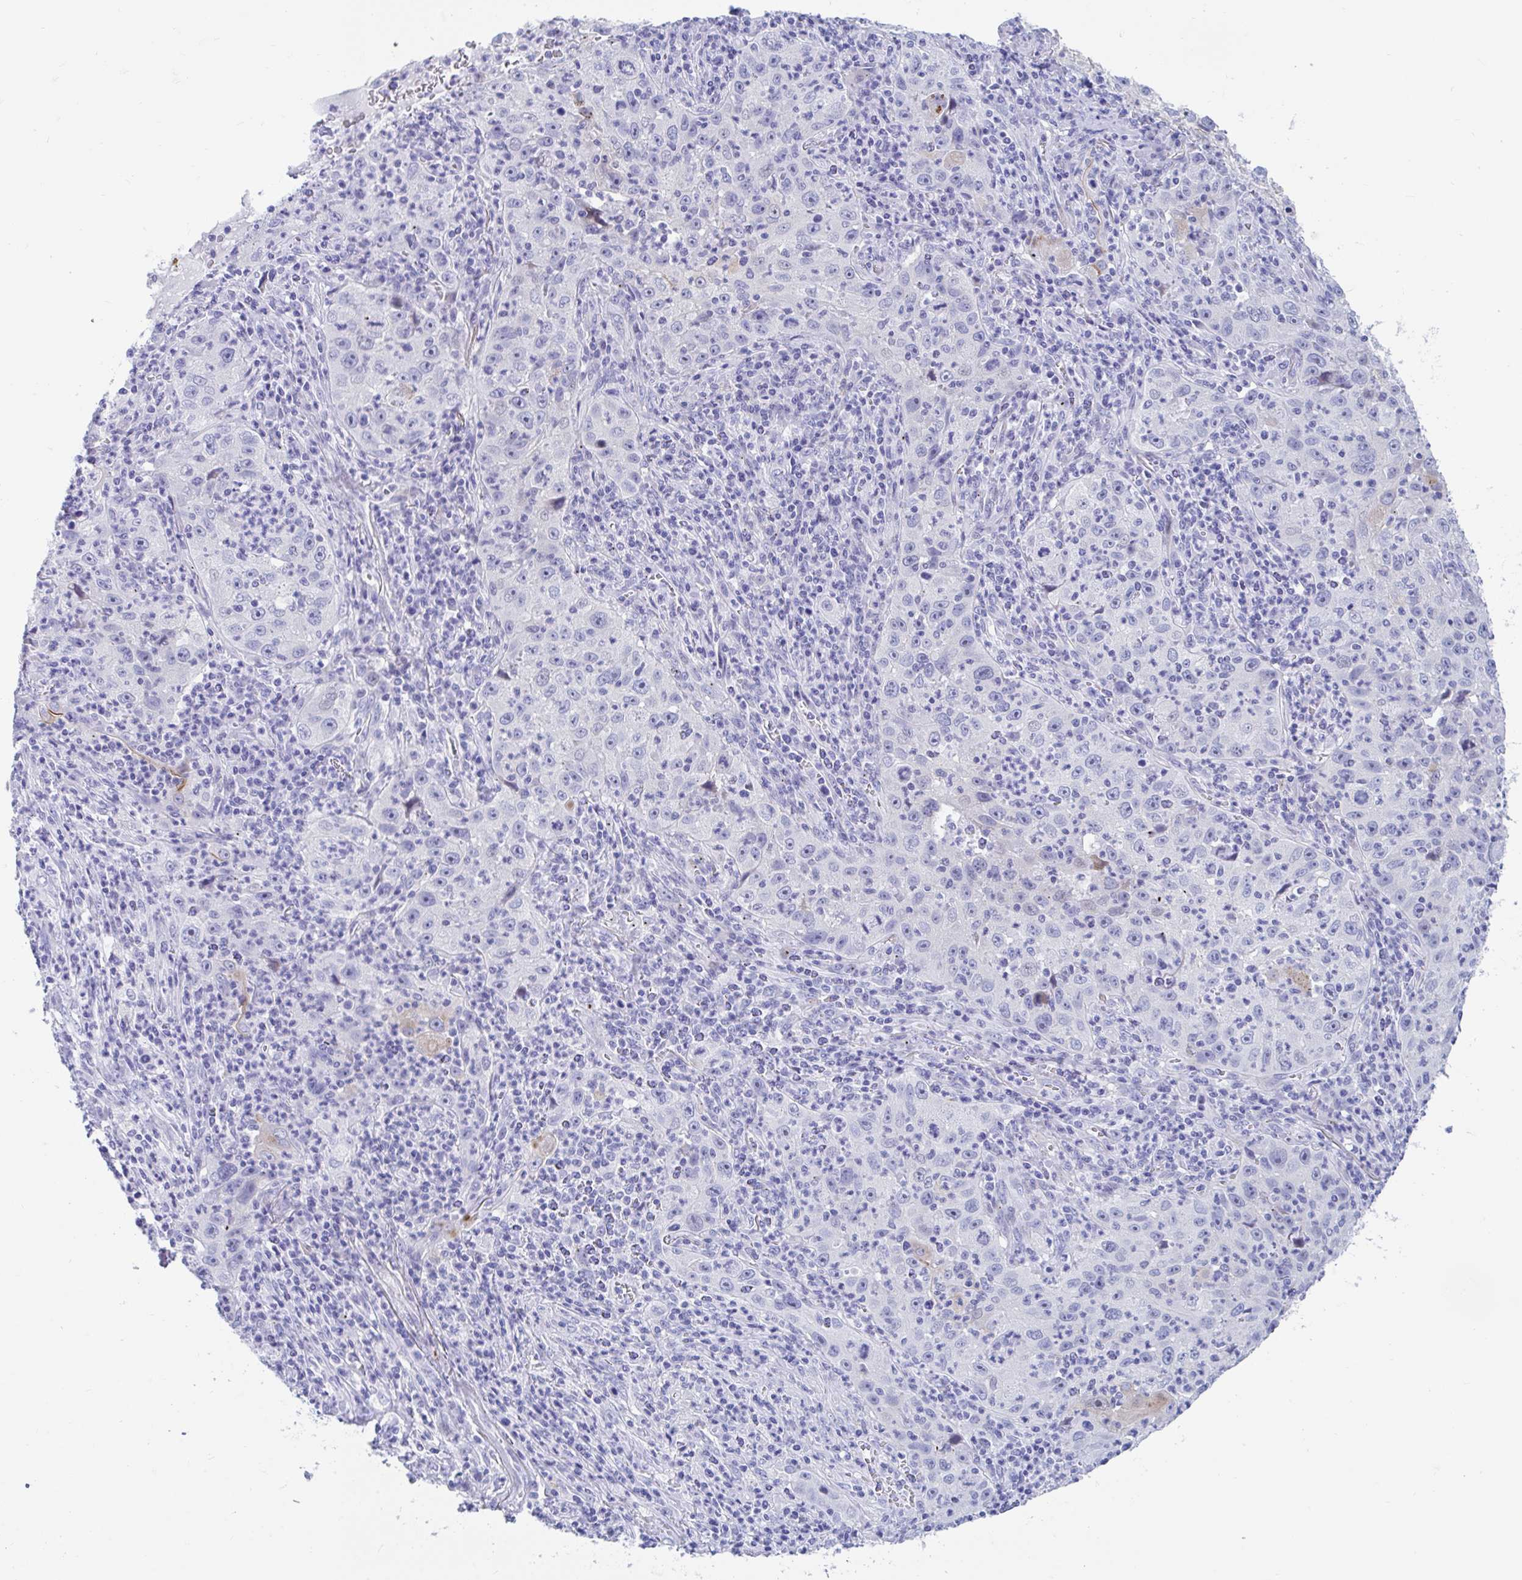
{"staining": {"intensity": "moderate", "quantity": "<25%", "location": "cytoplasmic/membranous"}, "tissue": "lung cancer", "cell_type": "Tumor cells", "image_type": "cancer", "snomed": [{"axis": "morphology", "description": "Squamous cell carcinoma, NOS"}, {"axis": "topography", "description": "Lung"}], "caption": "Moderate cytoplasmic/membranous staining is identified in approximately <25% of tumor cells in lung cancer.", "gene": "TTC30B", "patient": {"sex": "male", "age": 71}}